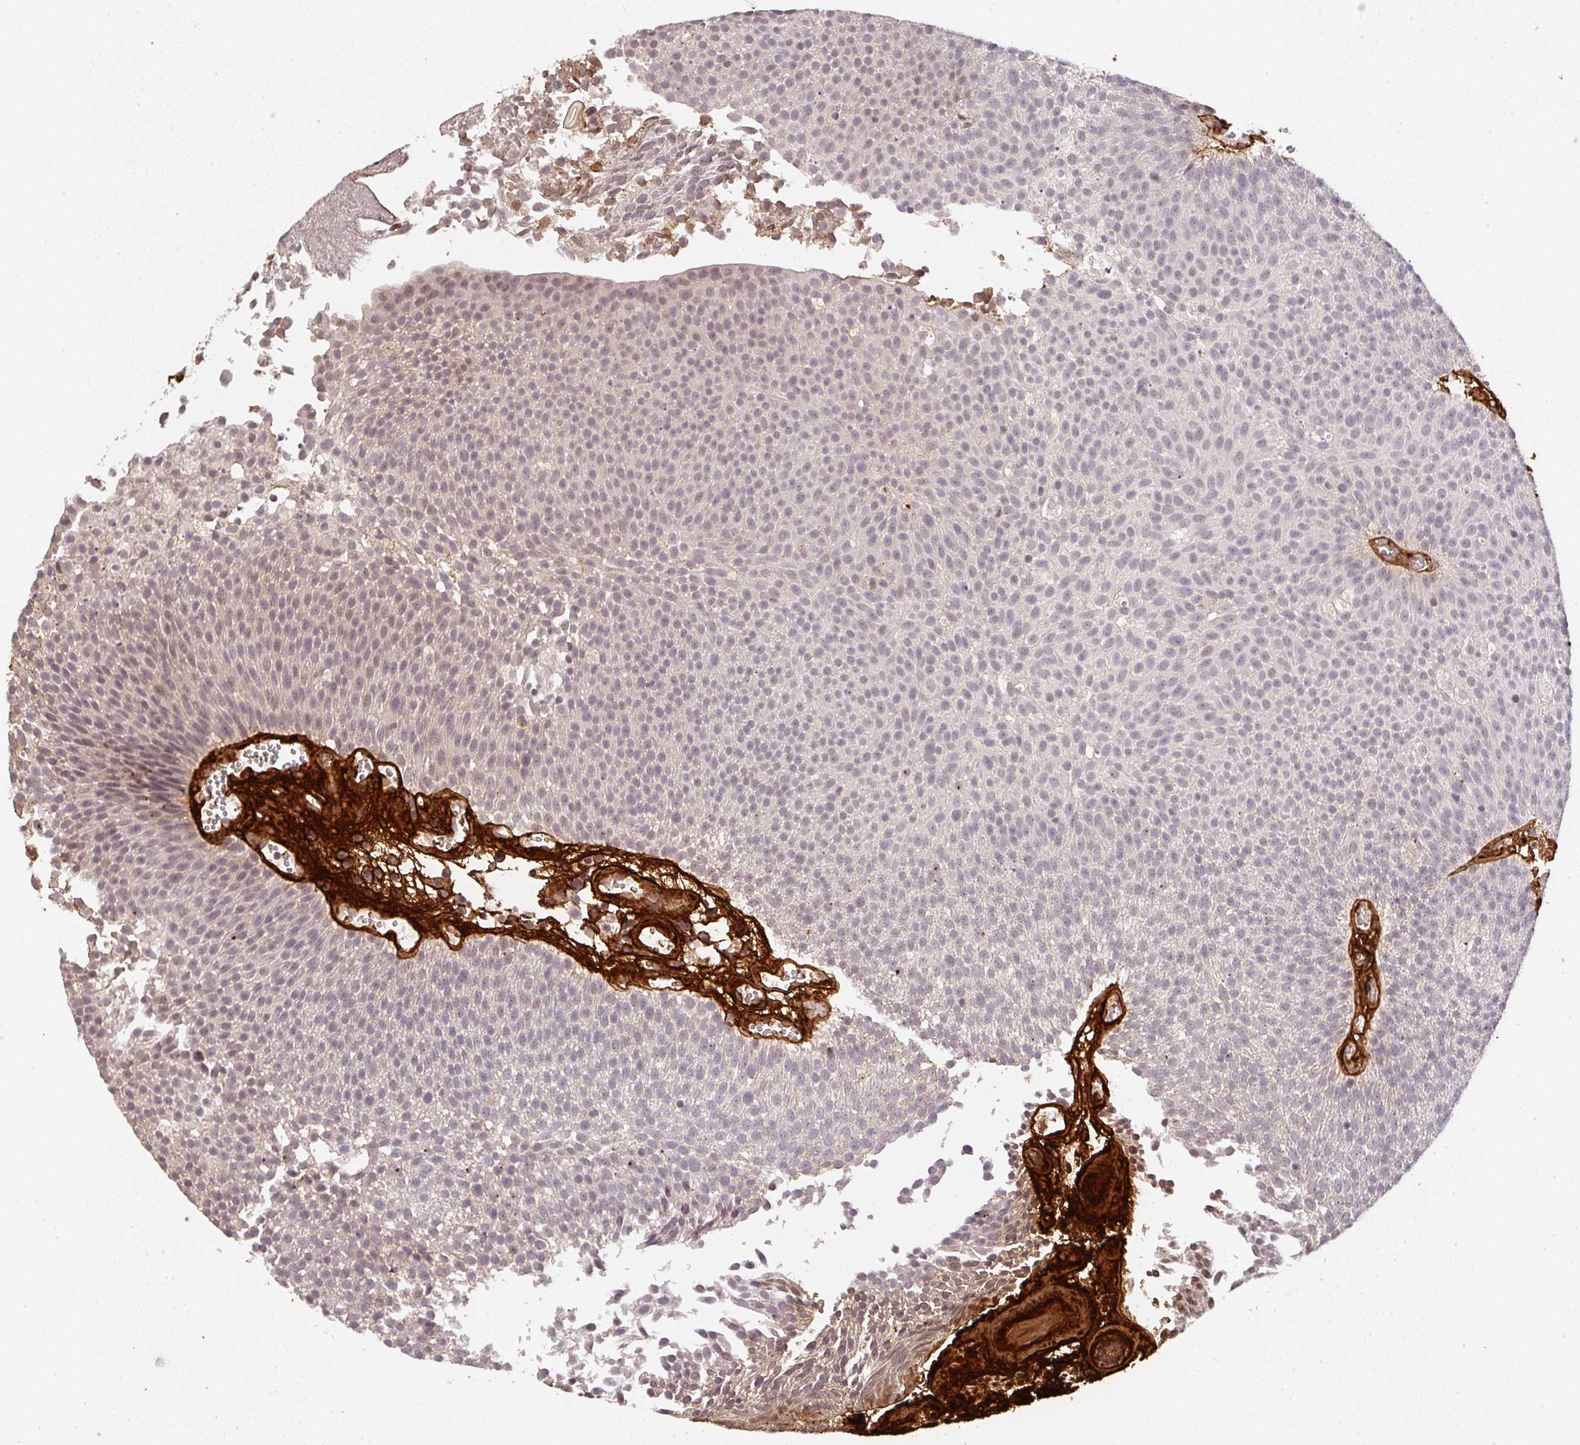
{"staining": {"intensity": "negative", "quantity": "none", "location": "none"}, "tissue": "urothelial cancer", "cell_type": "Tumor cells", "image_type": "cancer", "snomed": [{"axis": "morphology", "description": "Urothelial carcinoma, Low grade"}, {"axis": "topography", "description": "Urinary bladder"}], "caption": "Protein analysis of low-grade urothelial carcinoma demonstrates no significant staining in tumor cells. (Stains: DAB immunohistochemistry (IHC) with hematoxylin counter stain, Microscopy: brightfield microscopy at high magnification).", "gene": "COL3A1", "patient": {"sex": "female", "age": 79}}